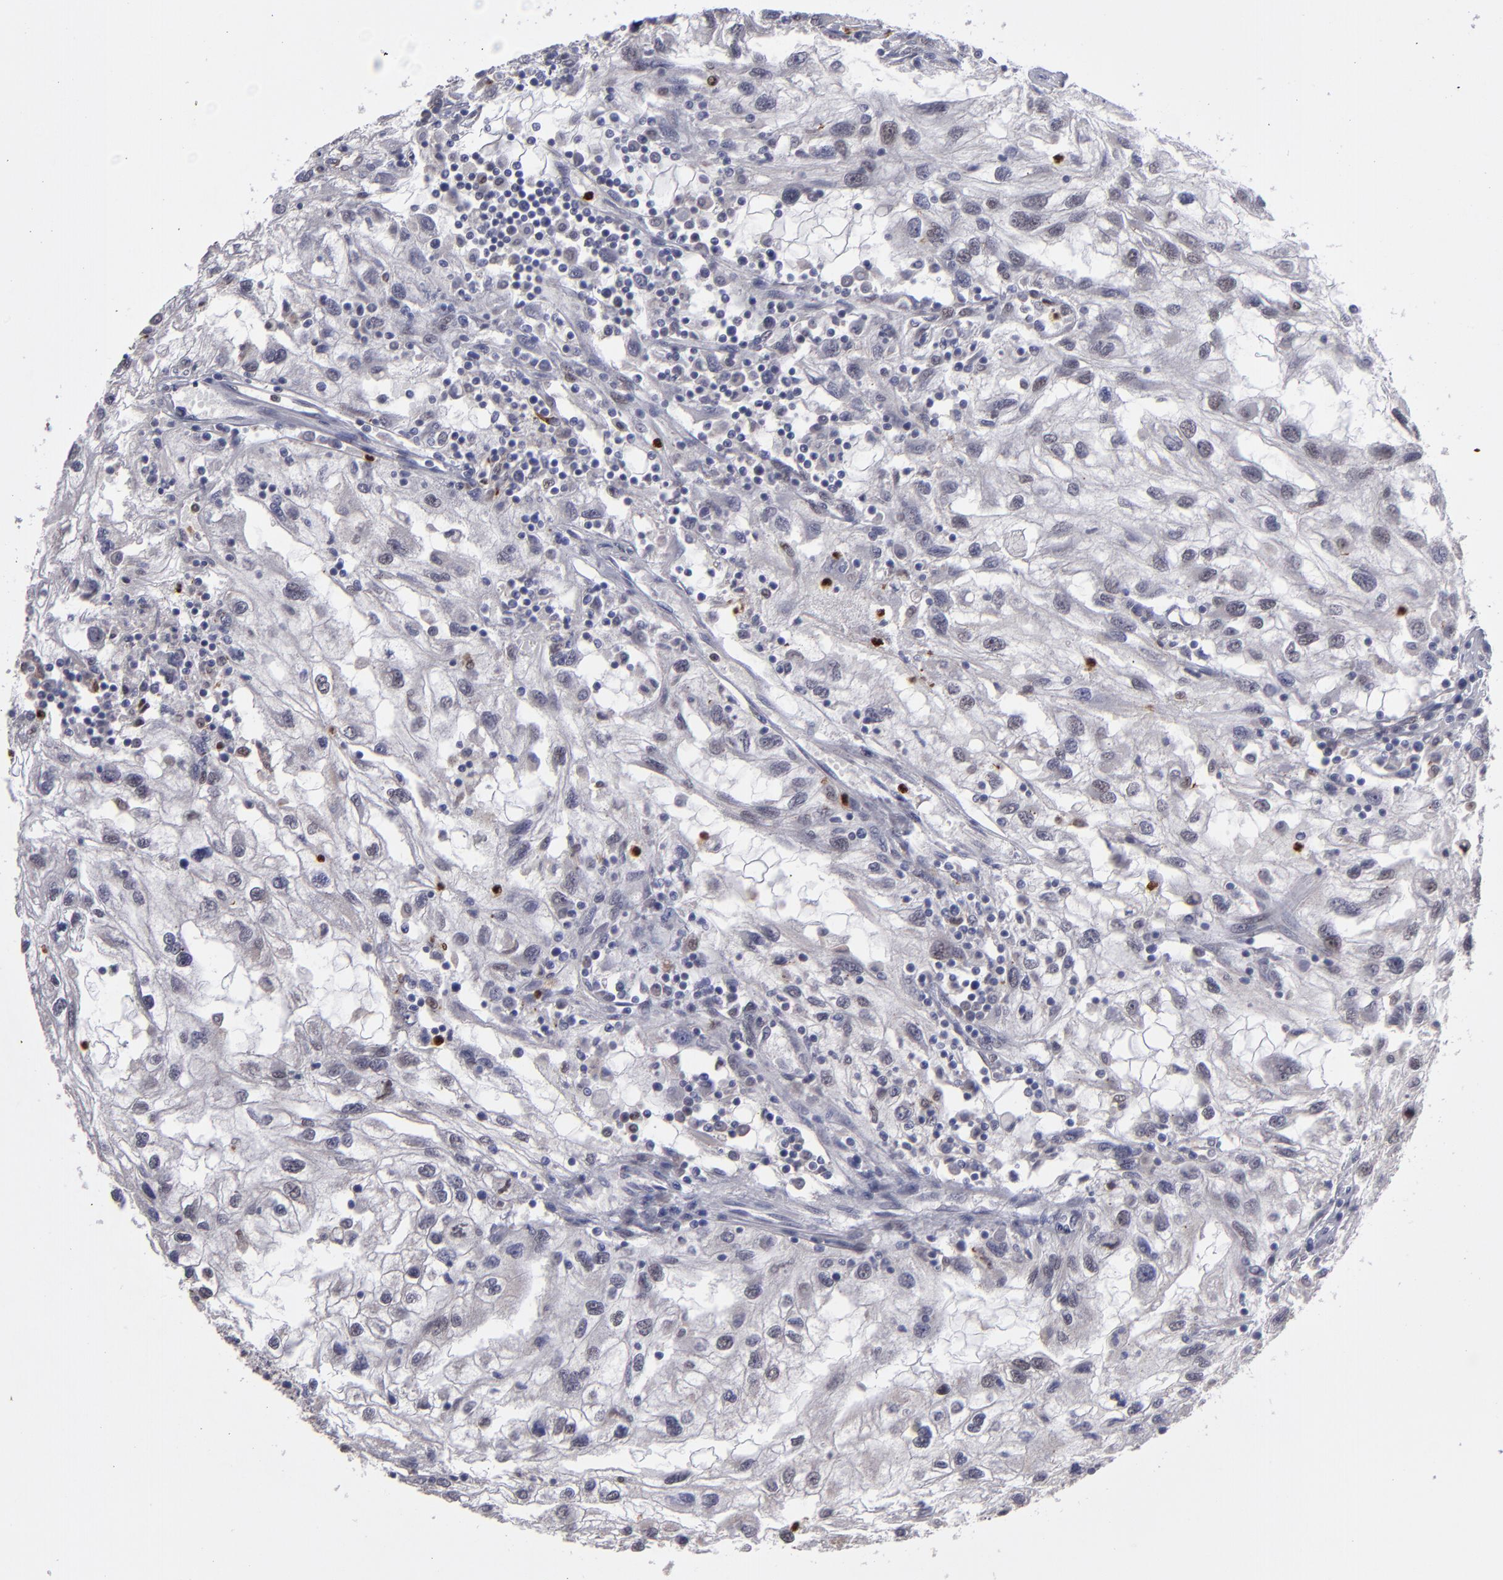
{"staining": {"intensity": "negative", "quantity": "none", "location": "none"}, "tissue": "renal cancer", "cell_type": "Tumor cells", "image_type": "cancer", "snomed": [{"axis": "morphology", "description": "Normal tissue, NOS"}, {"axis": "morphology", "description": "Adenocarcinoma, NOS"}, {"axis": "topography", "description": "Kidney"}], "caption": "IHC of human adenocarcinoma (renal) demonstrates no staining in tumor cells.", "gene": "RREB1", "patient": {"sex": "male", "age": 71}}